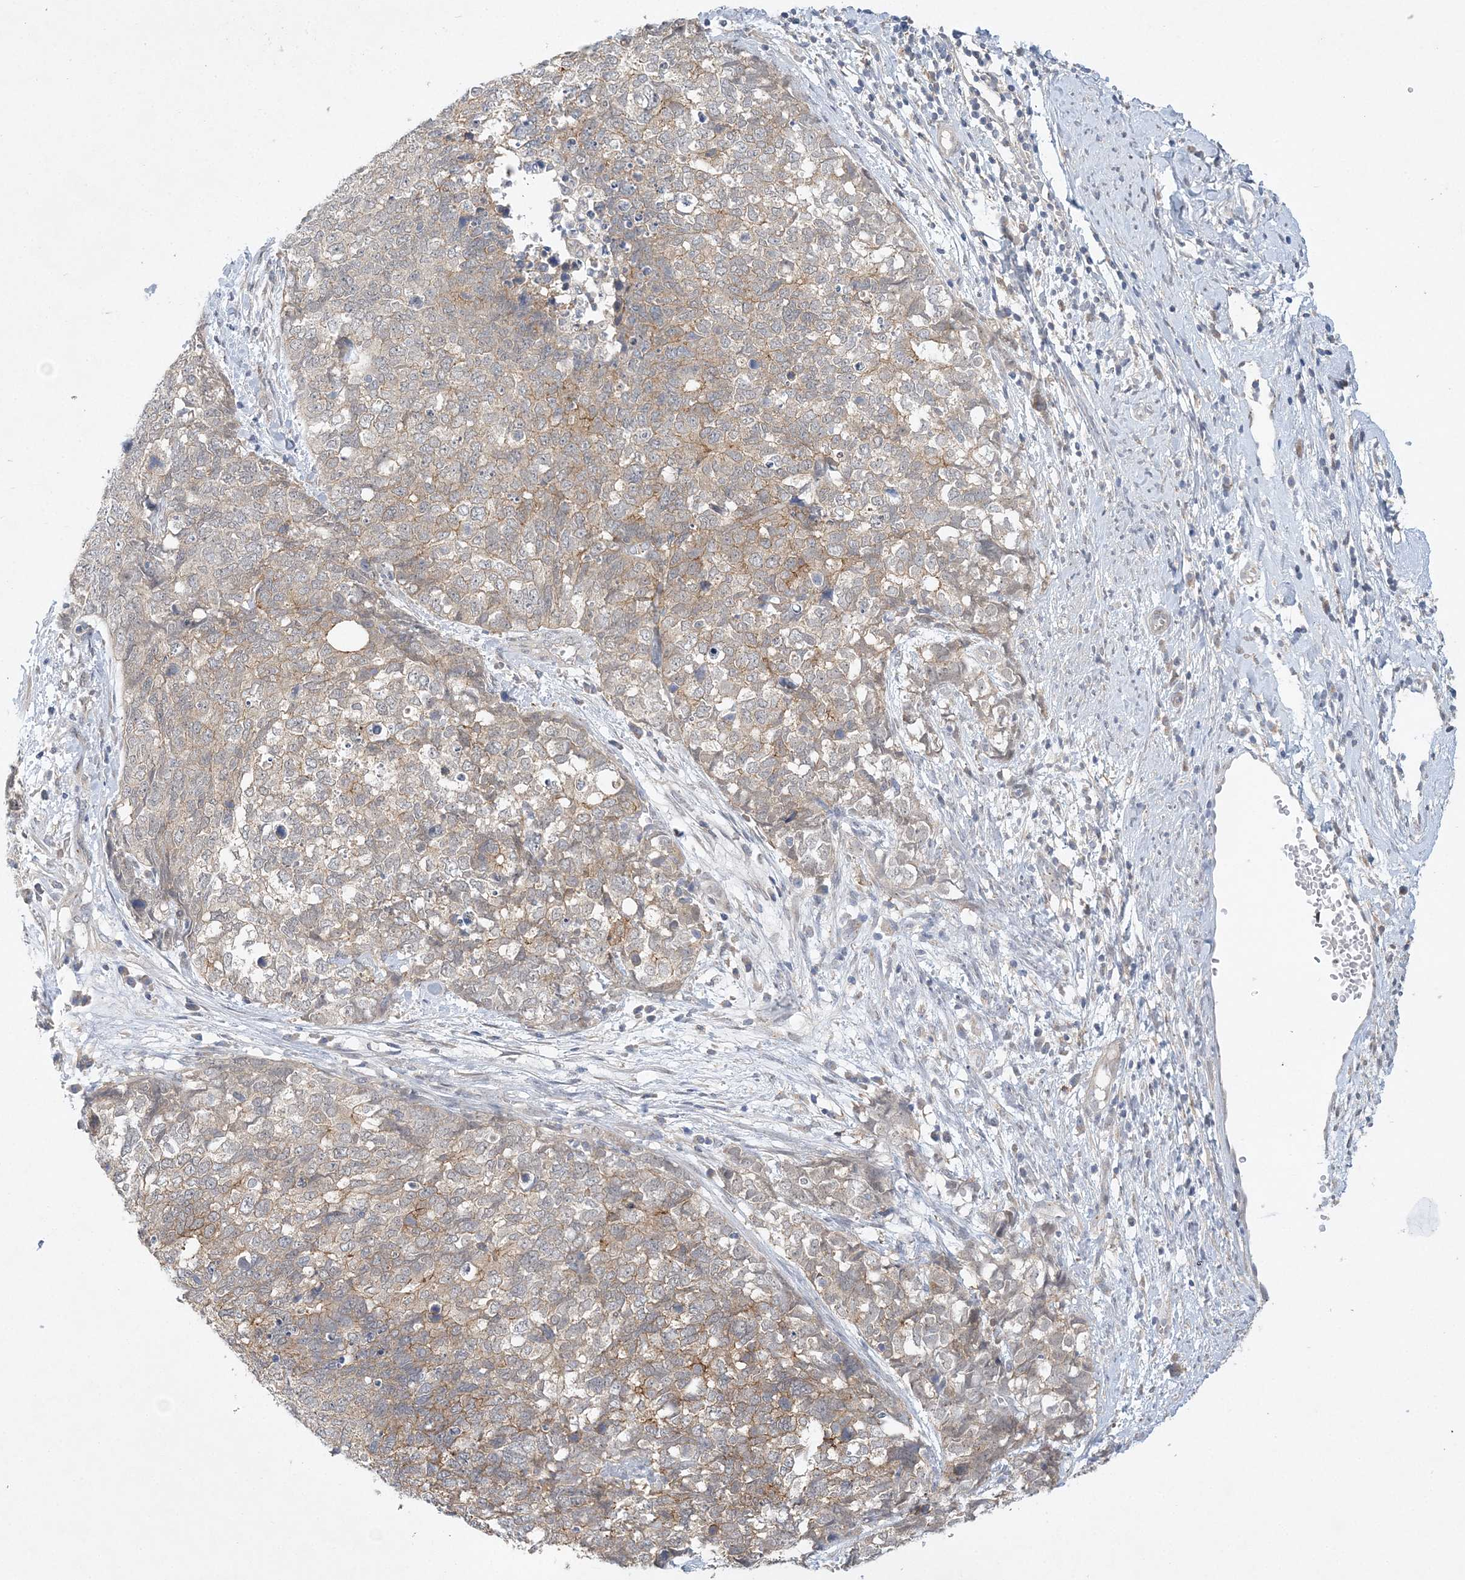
{"staining": {"intensity": "moderate", "quantity": "<25%", "location": "cytoplasmic/membranous"}, "tissue": "cervical cancer", "cell_type": "Tumor cells", "image_type": "cancer", "snomed": [{"axis": "morphology", "description": "Squamous cell carcinoma, NOS"}, {"axis": "topography", "description": "Cervix"}], "caption": "The immunohistochemical stain highlights moderate cytoplasmic/membranous expression in tumor cells of cervical cancer (squamous cell carcinoma) tissue. Nuclei are stained in blue.", "gene": "ANKRD35", "patient": {"sex": "female", "age": 63}}